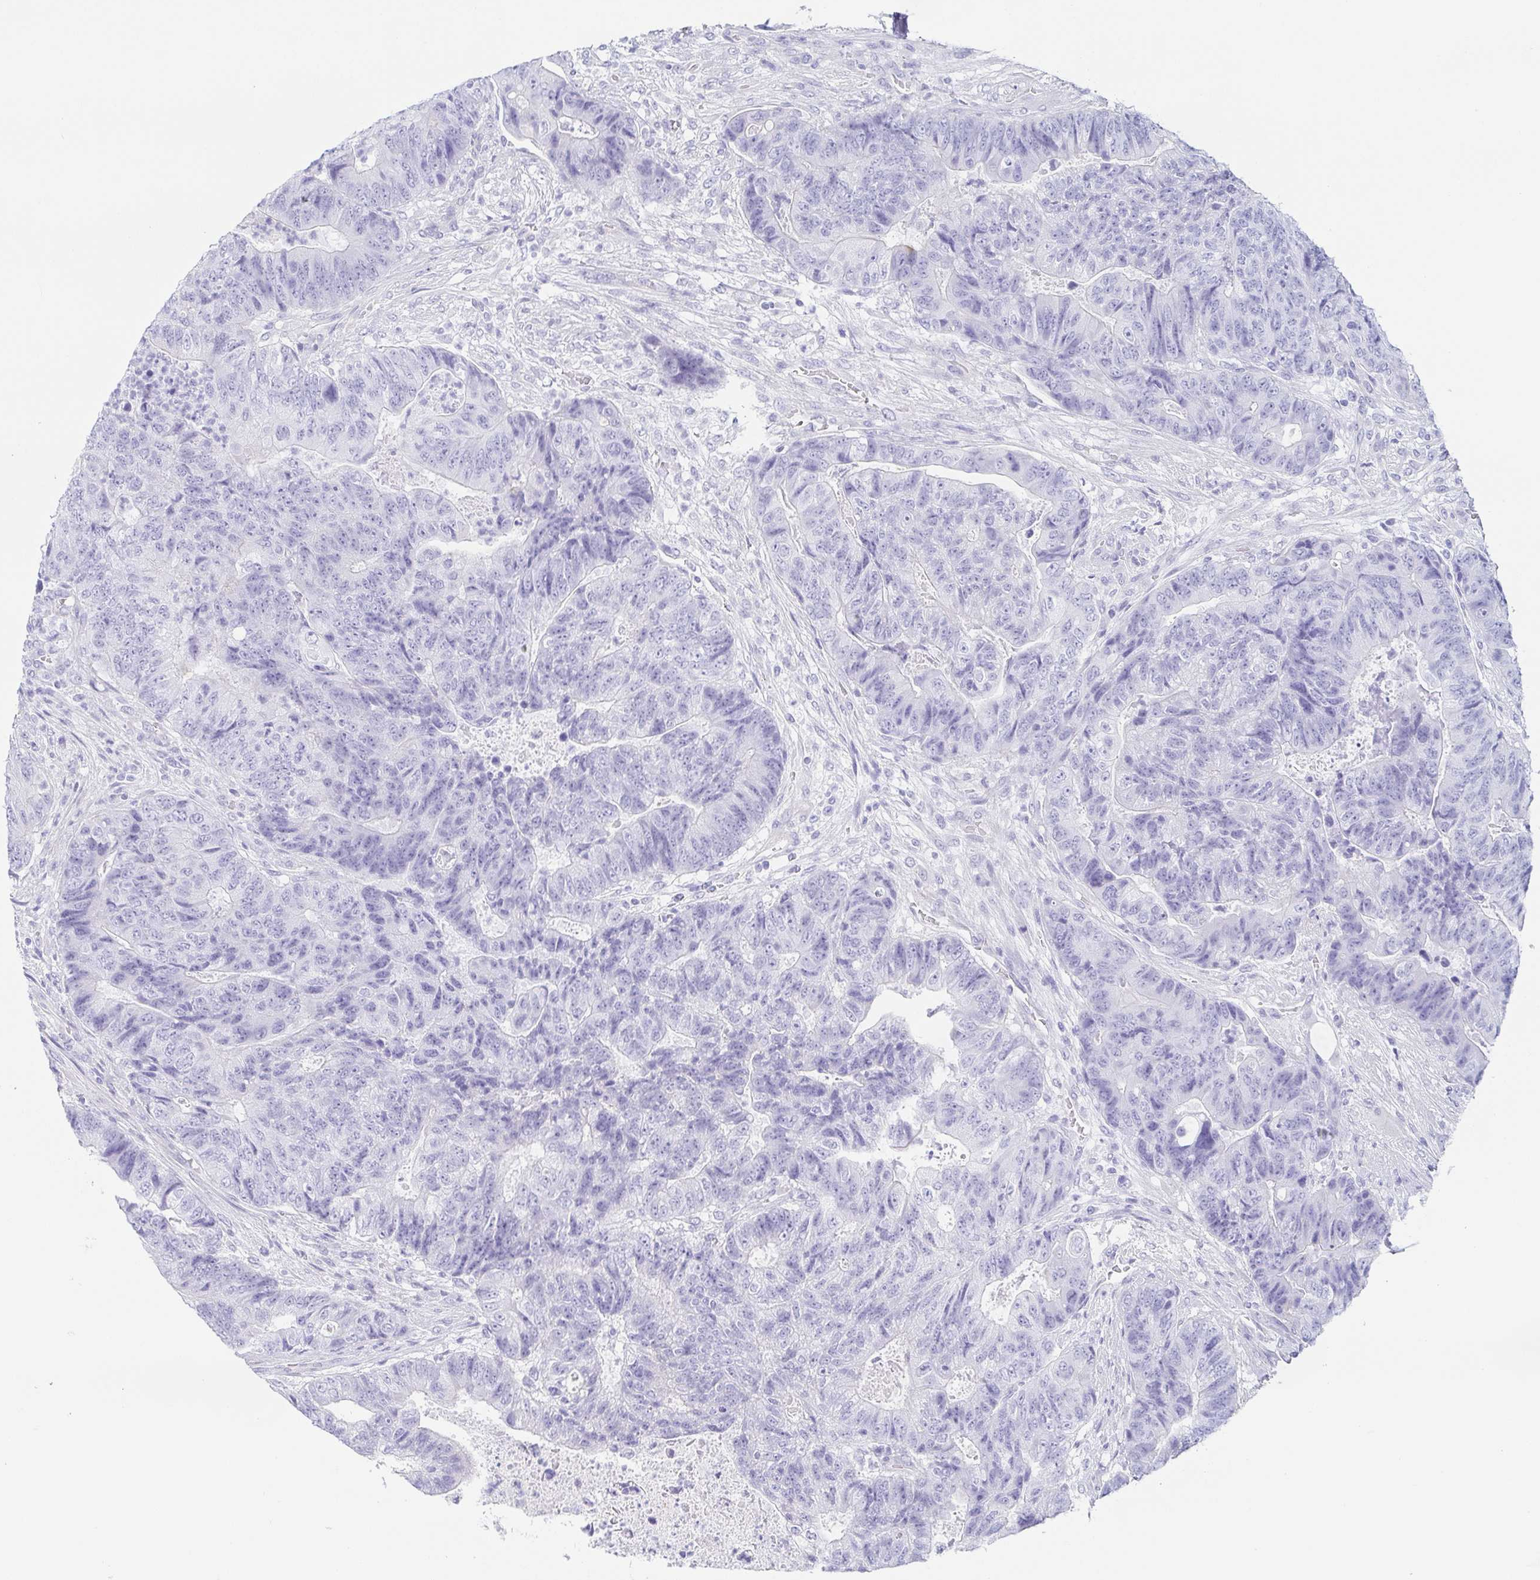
{"staining": {"intensity": "negative", "quantity": "none", "location": "none"}, "tissue": "colorectal cancer", "cell_type": "Tumor cells", "image_type": "cancer", "snomed": [{"axis": "morphology", "description": "Normal tissue, NOS"}, {"axis": "morphology", "description": "Adenocarcinoma, NOS"}, {"axis": "topography", "description": "Colon"}], "caption": "The image demonstrates no staining of tumor cells in colorectal adenocarcinoma.", "gene": "PRR4", "patient": {"sex": "female", "age": 48}}